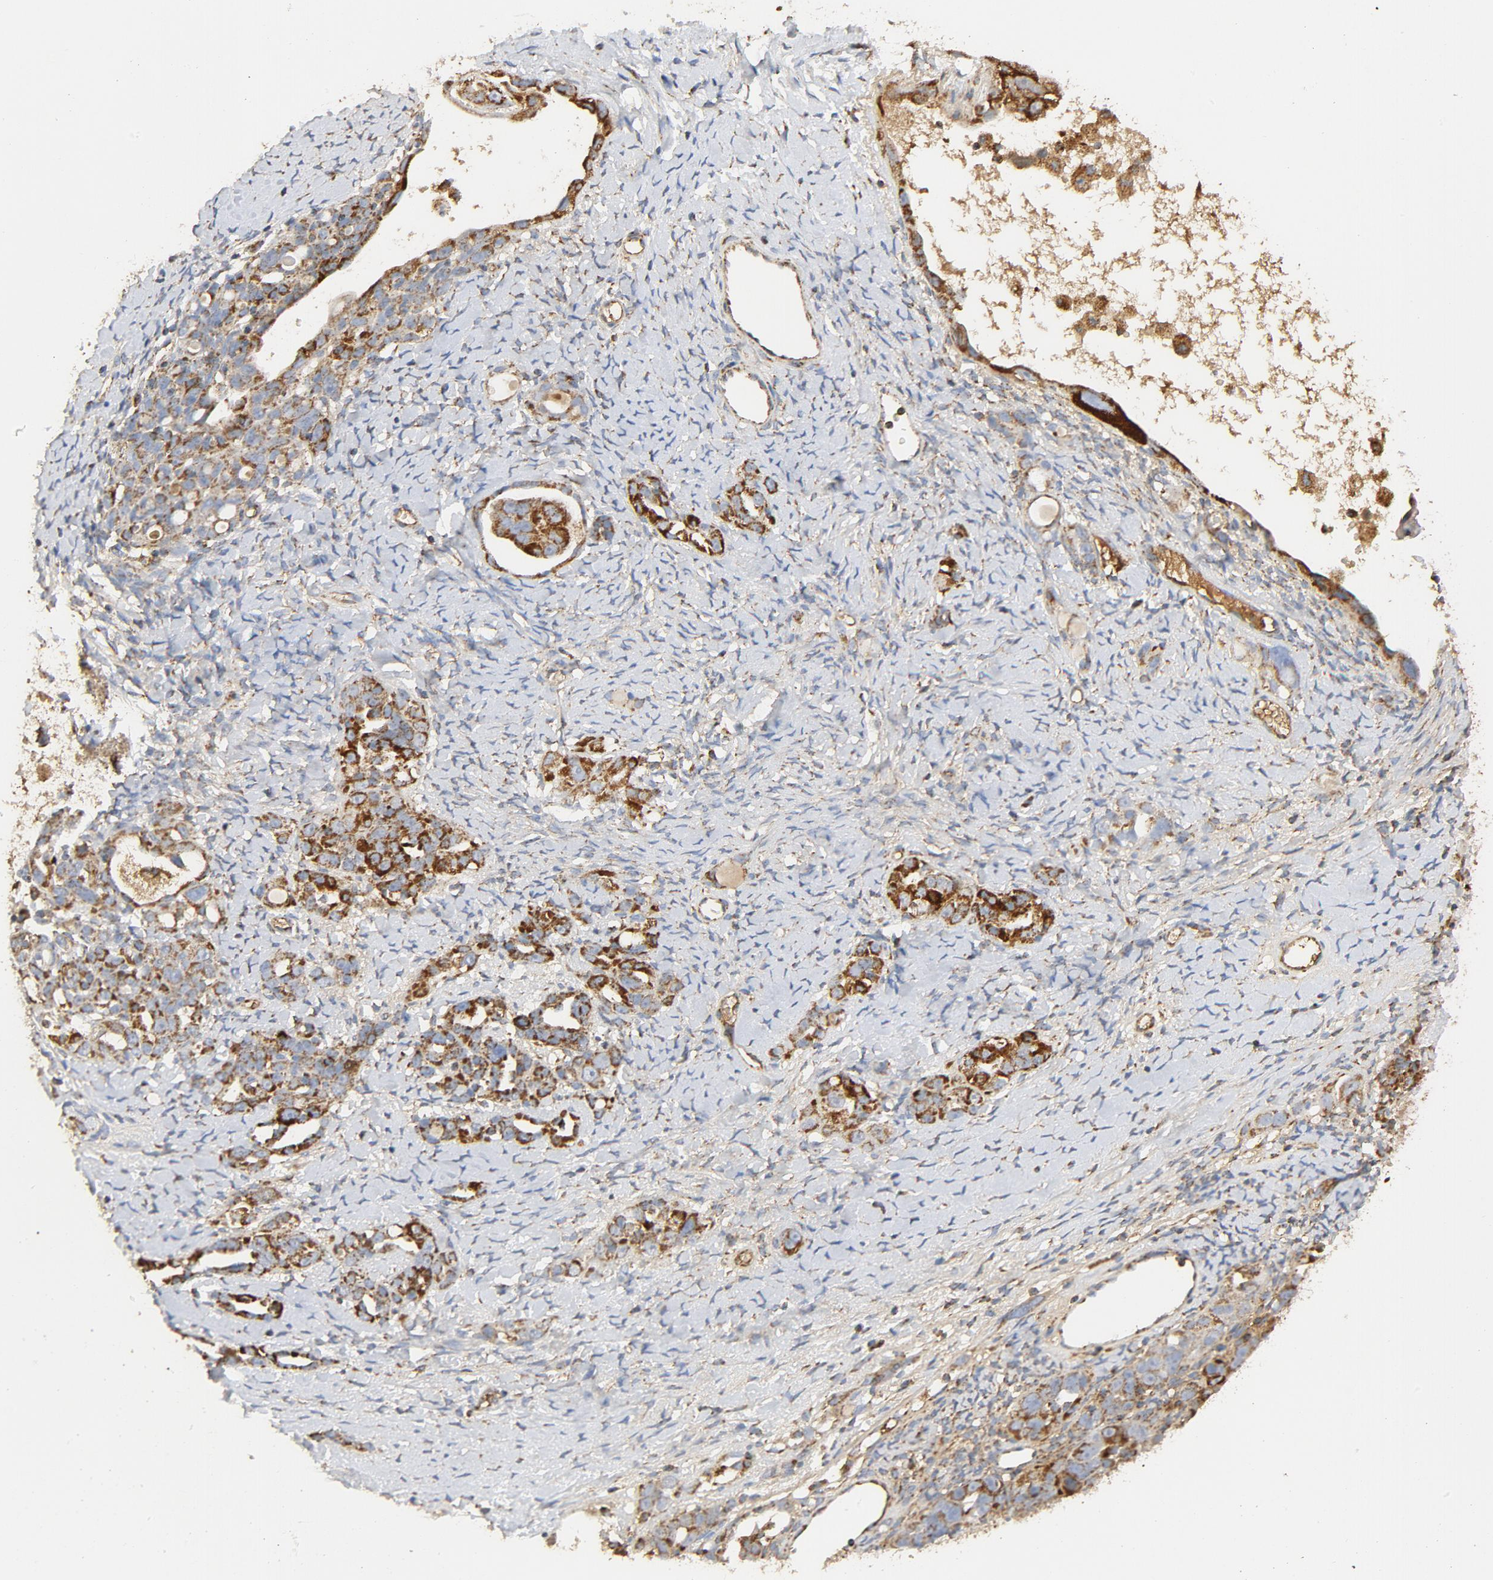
{"staining": {"intensity": "strong", "quantity": ">75%", "location": "cytoplasmic/membranous"}, "tissue": "ovarian cancer", "cell_type": "Tumor cells", "image_type": "cancer", "snomed": [{"axis": "morphology", "description": "Cystadenocarcinoma, serous, NOS"}, {"axis": "topography", "description": "Ovary"}], "caption": "Brown immunohistochemical staining in human serous cystadenocarcinoma (ovarian) exhibits strong cytoplasmic/membranous positivity in approximately >75% of tumor cells.", "gene": "PCNX4", "patient": {"sex": "female", "age": 66}}